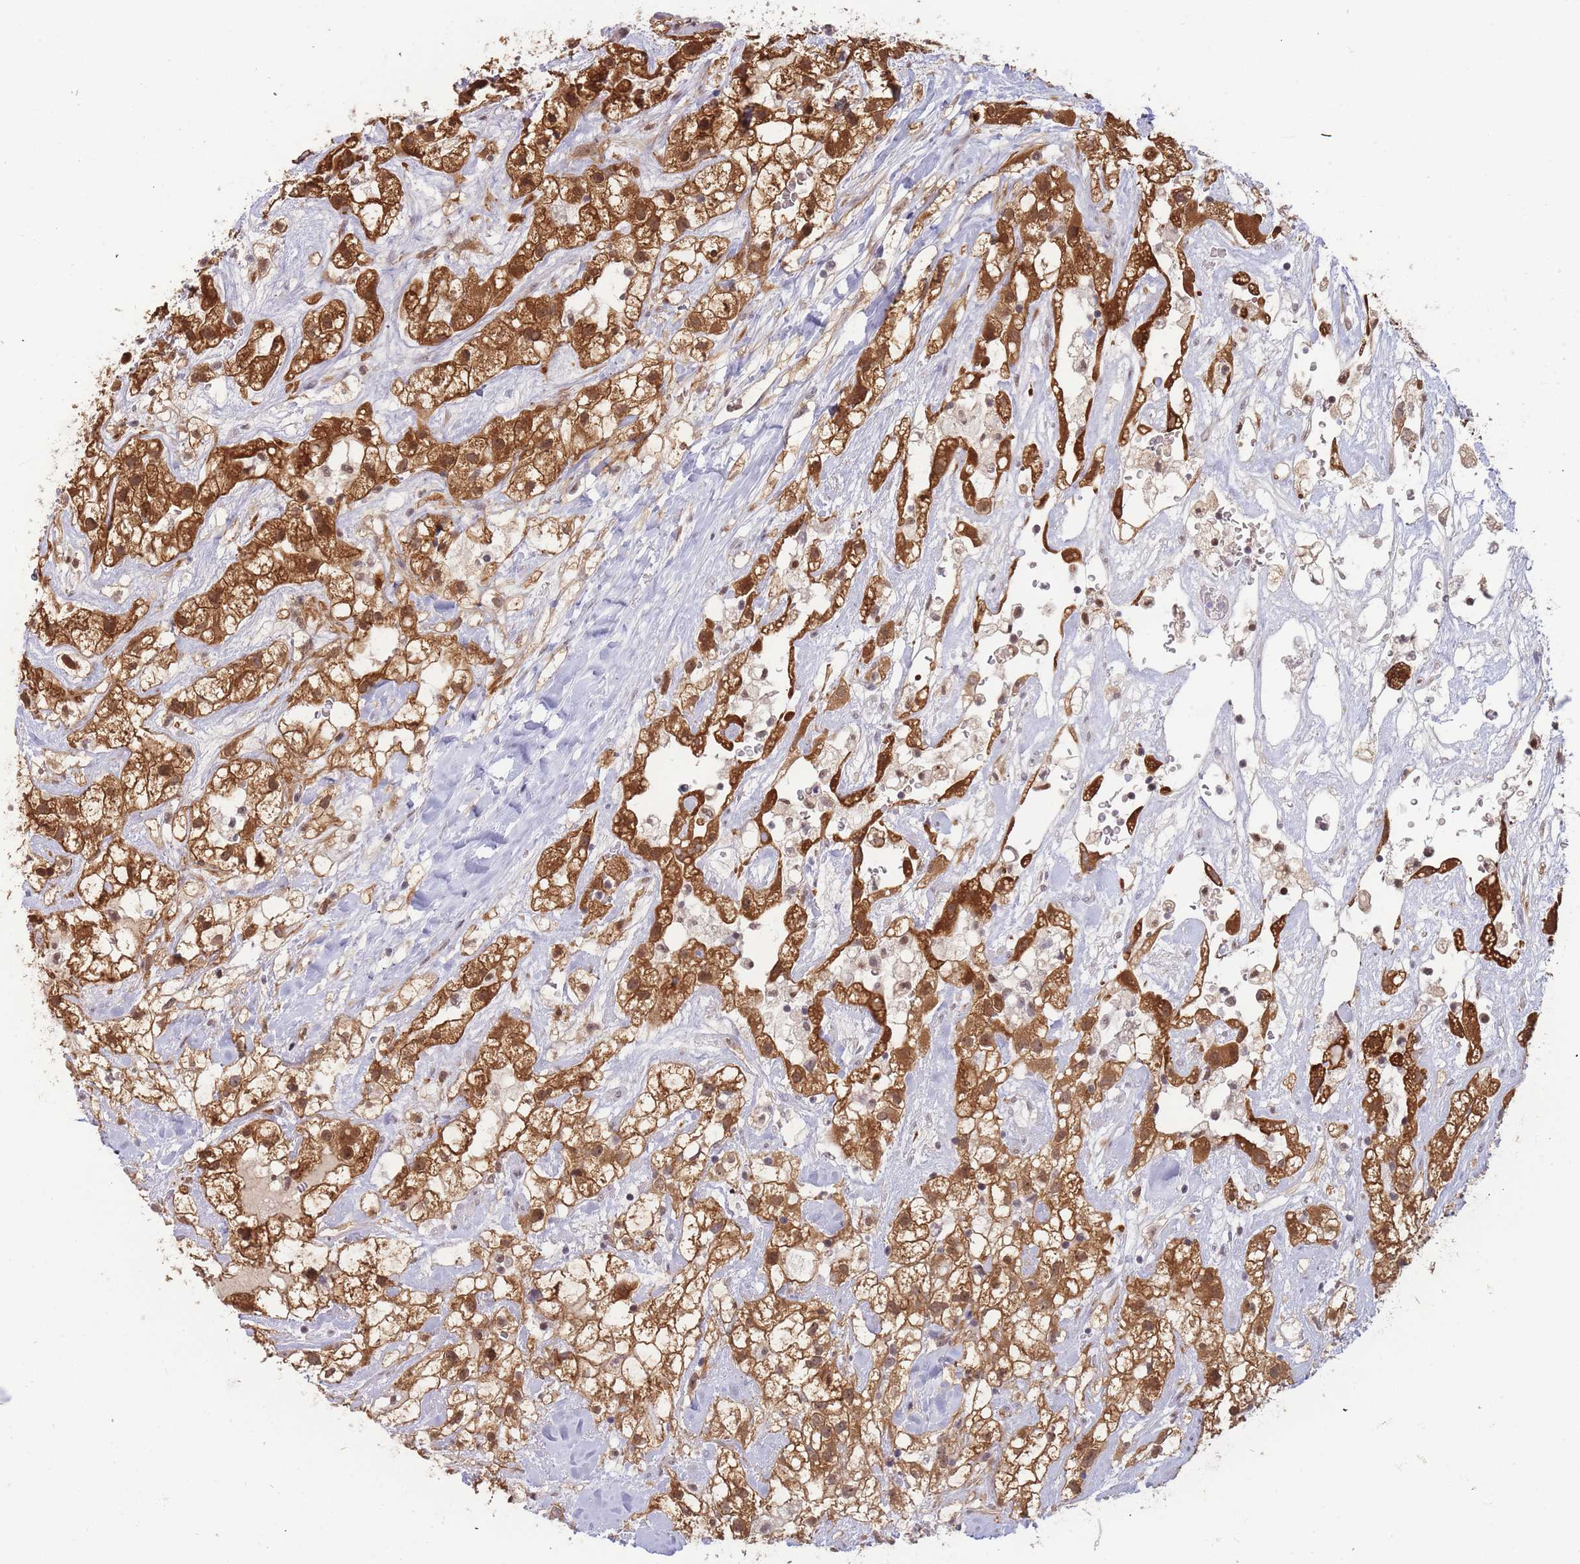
{"staining": {"intensity": "strong", "quantity": ">75%", "location": "cytoplasmic/membranous,nuclear"}, "tissue": "renal cancer", "cell_type": "Tumor cells", "image_type": "cancer", "snomed": [{"axis": "morphology", "description": "Adenocarcinoma, NOS"}, {"axis": "topography", "description": "Kidney"}], "caption": "Renal adenocarcinoma was stained to show a protein in brown. There is high levels of strong cytoplasmic/membranous and nuclear positivity in approximately >75% of tumor cells.", "gene": "DEAF1", "patient": {"sex": "male", "age": 59}}